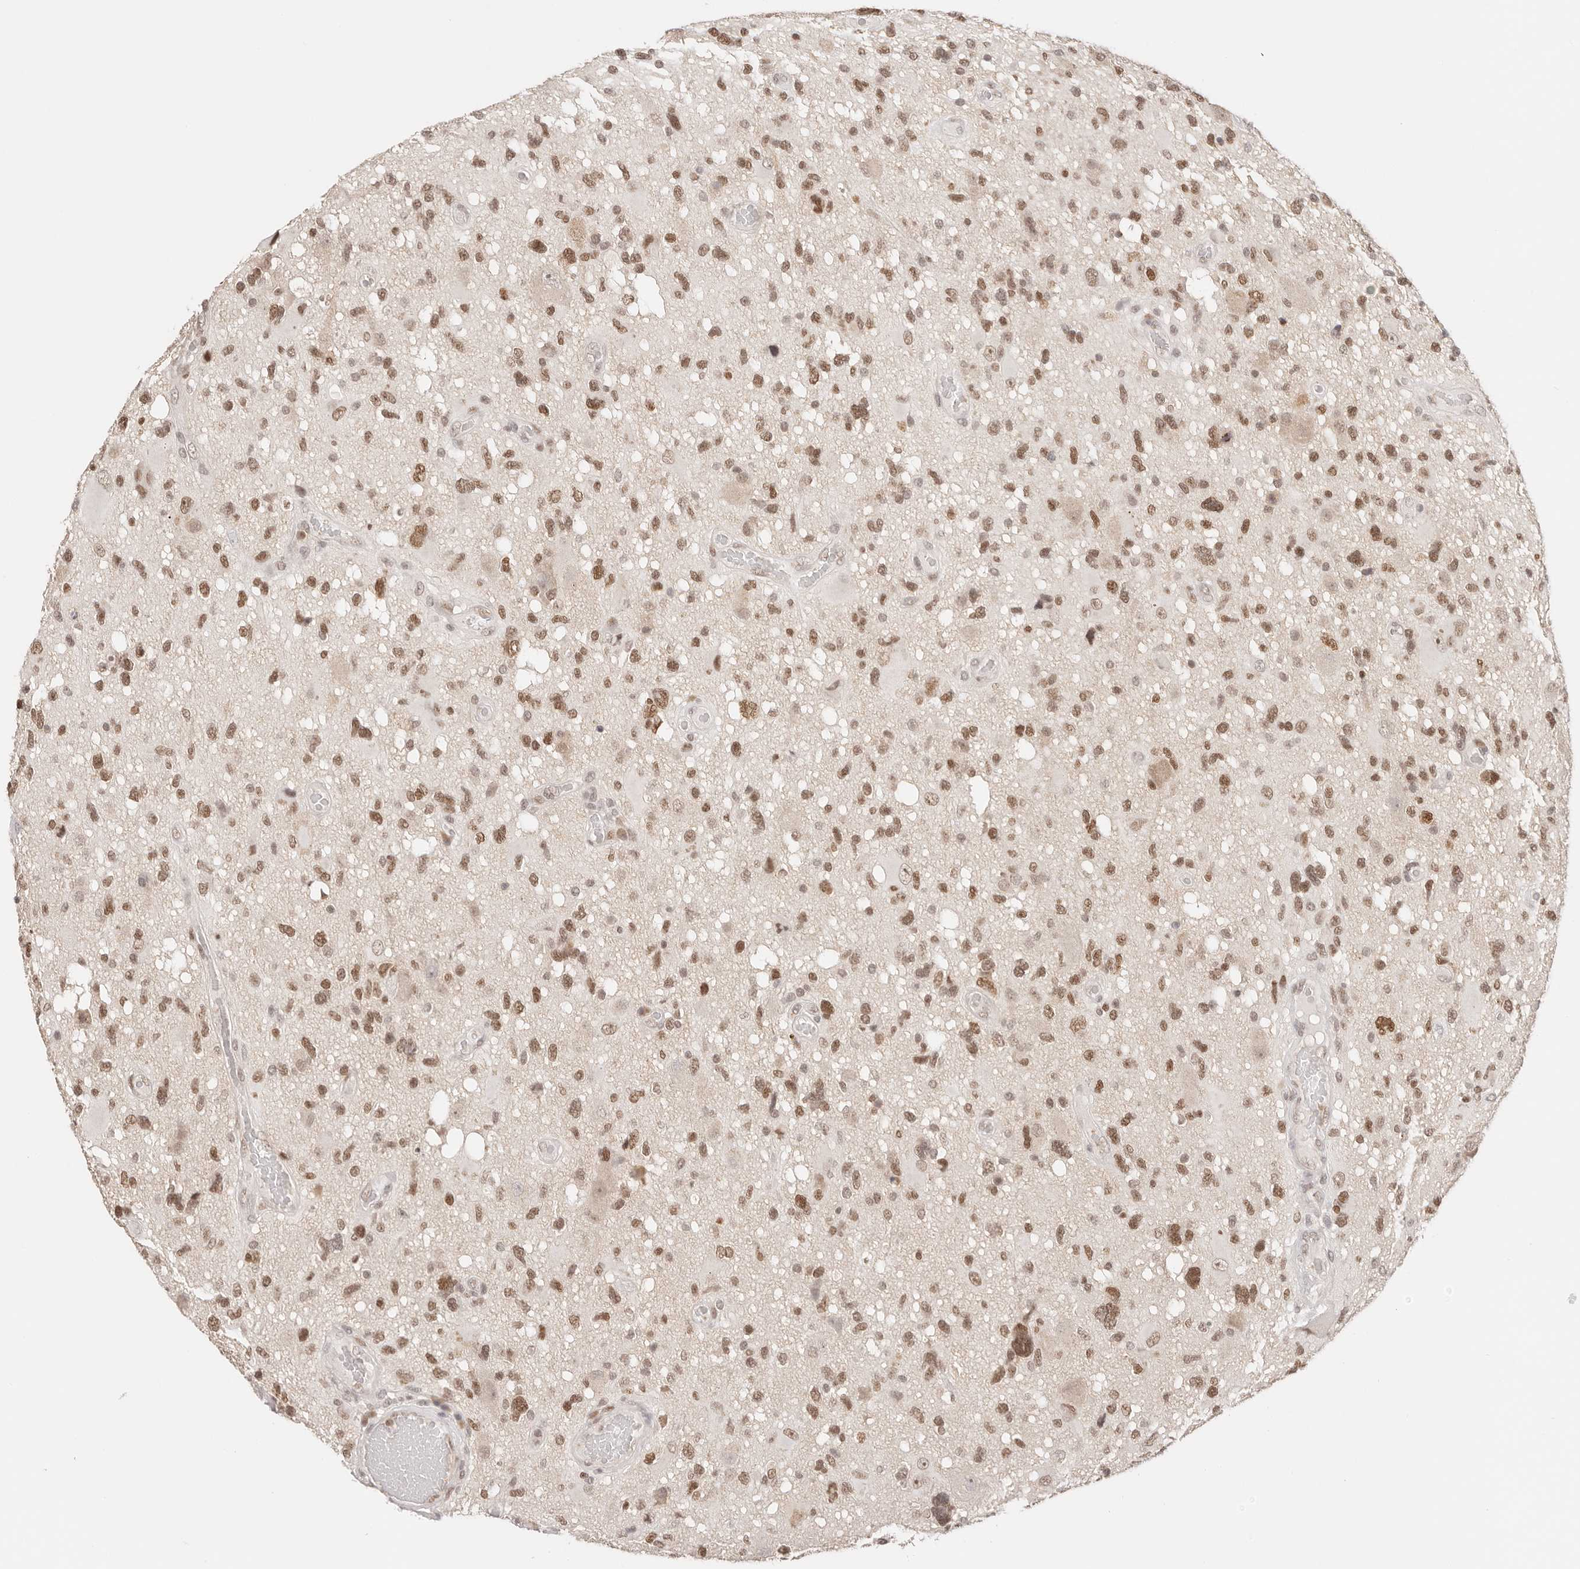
{"staining": {"intensity": "moderate", "quantity": ">75%", "location": "nuclear"}, "tissue": "glioma", "cell_type": "Tumor cells", "image_type": "cancer", "snomed": [{"axis": "morphology", "description": "Glioma, malignant, High grade"}, {"axis": "topography", "description": "Brain"}], "caption": "Protein staining by immunohistochemistry (IHC) demonstrates moderate nuclear positivity in about >75% of tumor cells in glioma.", "gene": "RFC3", "patient": {"sex": "male", "age": 33}}